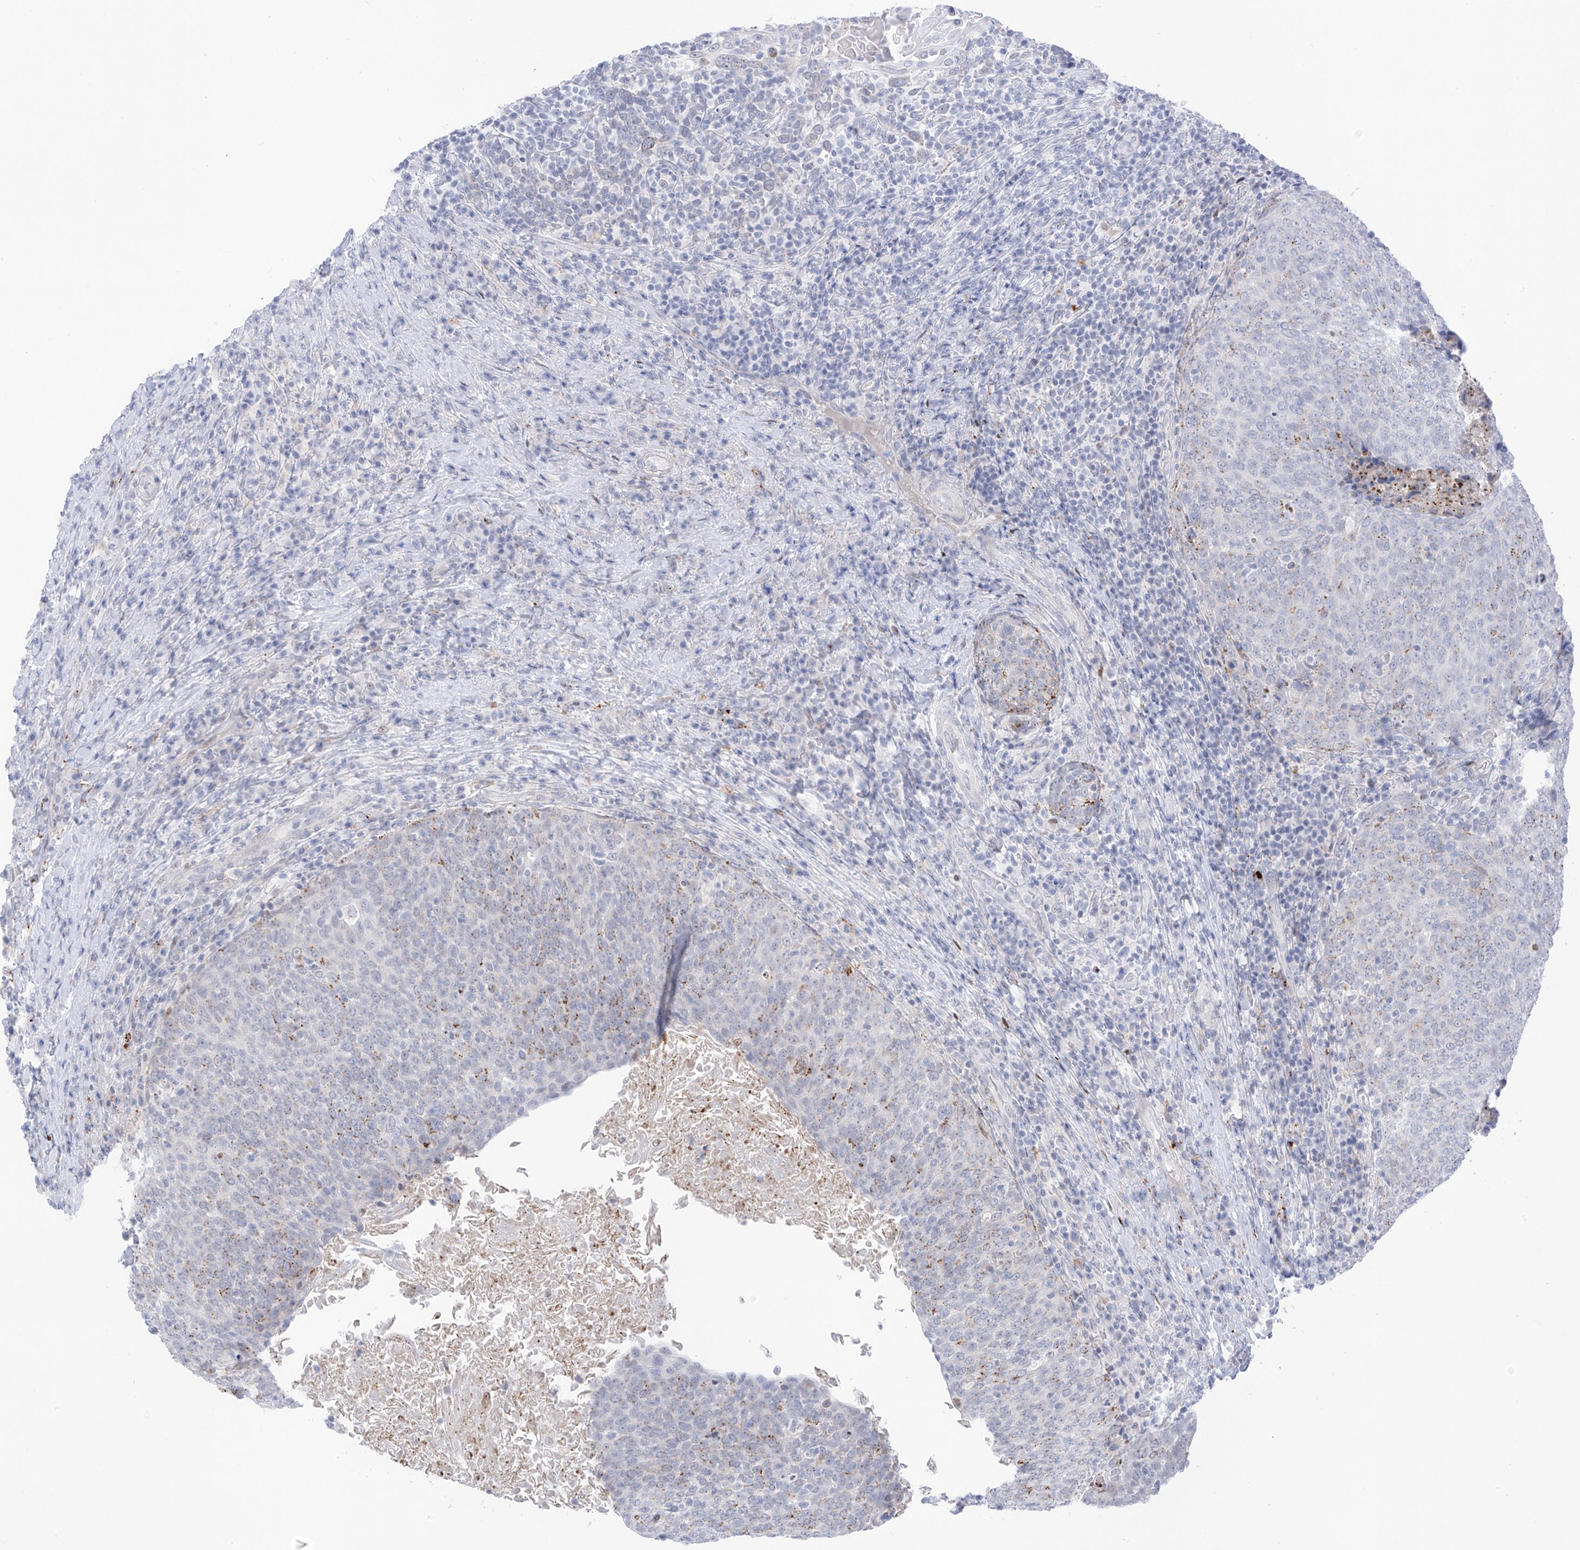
{"staining": {"intensity": "moderate", "quantity": "<25%", "location": "cytoplasmic/membranous"}, "tissue": "head and neck cancer", "cell_type": "Tumor cells", "image_type": "cancer", "snomed": [{"axis": "morphology", "description": "Squamous cell carcinoma, NOS"}, {"axis": "morphology", "description": "Squamous cell carcinoma, metastatic, NOS"}, {"axis": "topography", "description": "Lymph node"}, {"axis": "topography", "description": "Head-Neck"}], "caption": "The image exhibits staining of metastatic squamous cell carcinoma (head and neck), revealing moderate cytoplasmic/membranous protein positivity (brown color) within tumor cells.", "gene": "PSPH", "patient": {"sex": "male", "age": 62}}